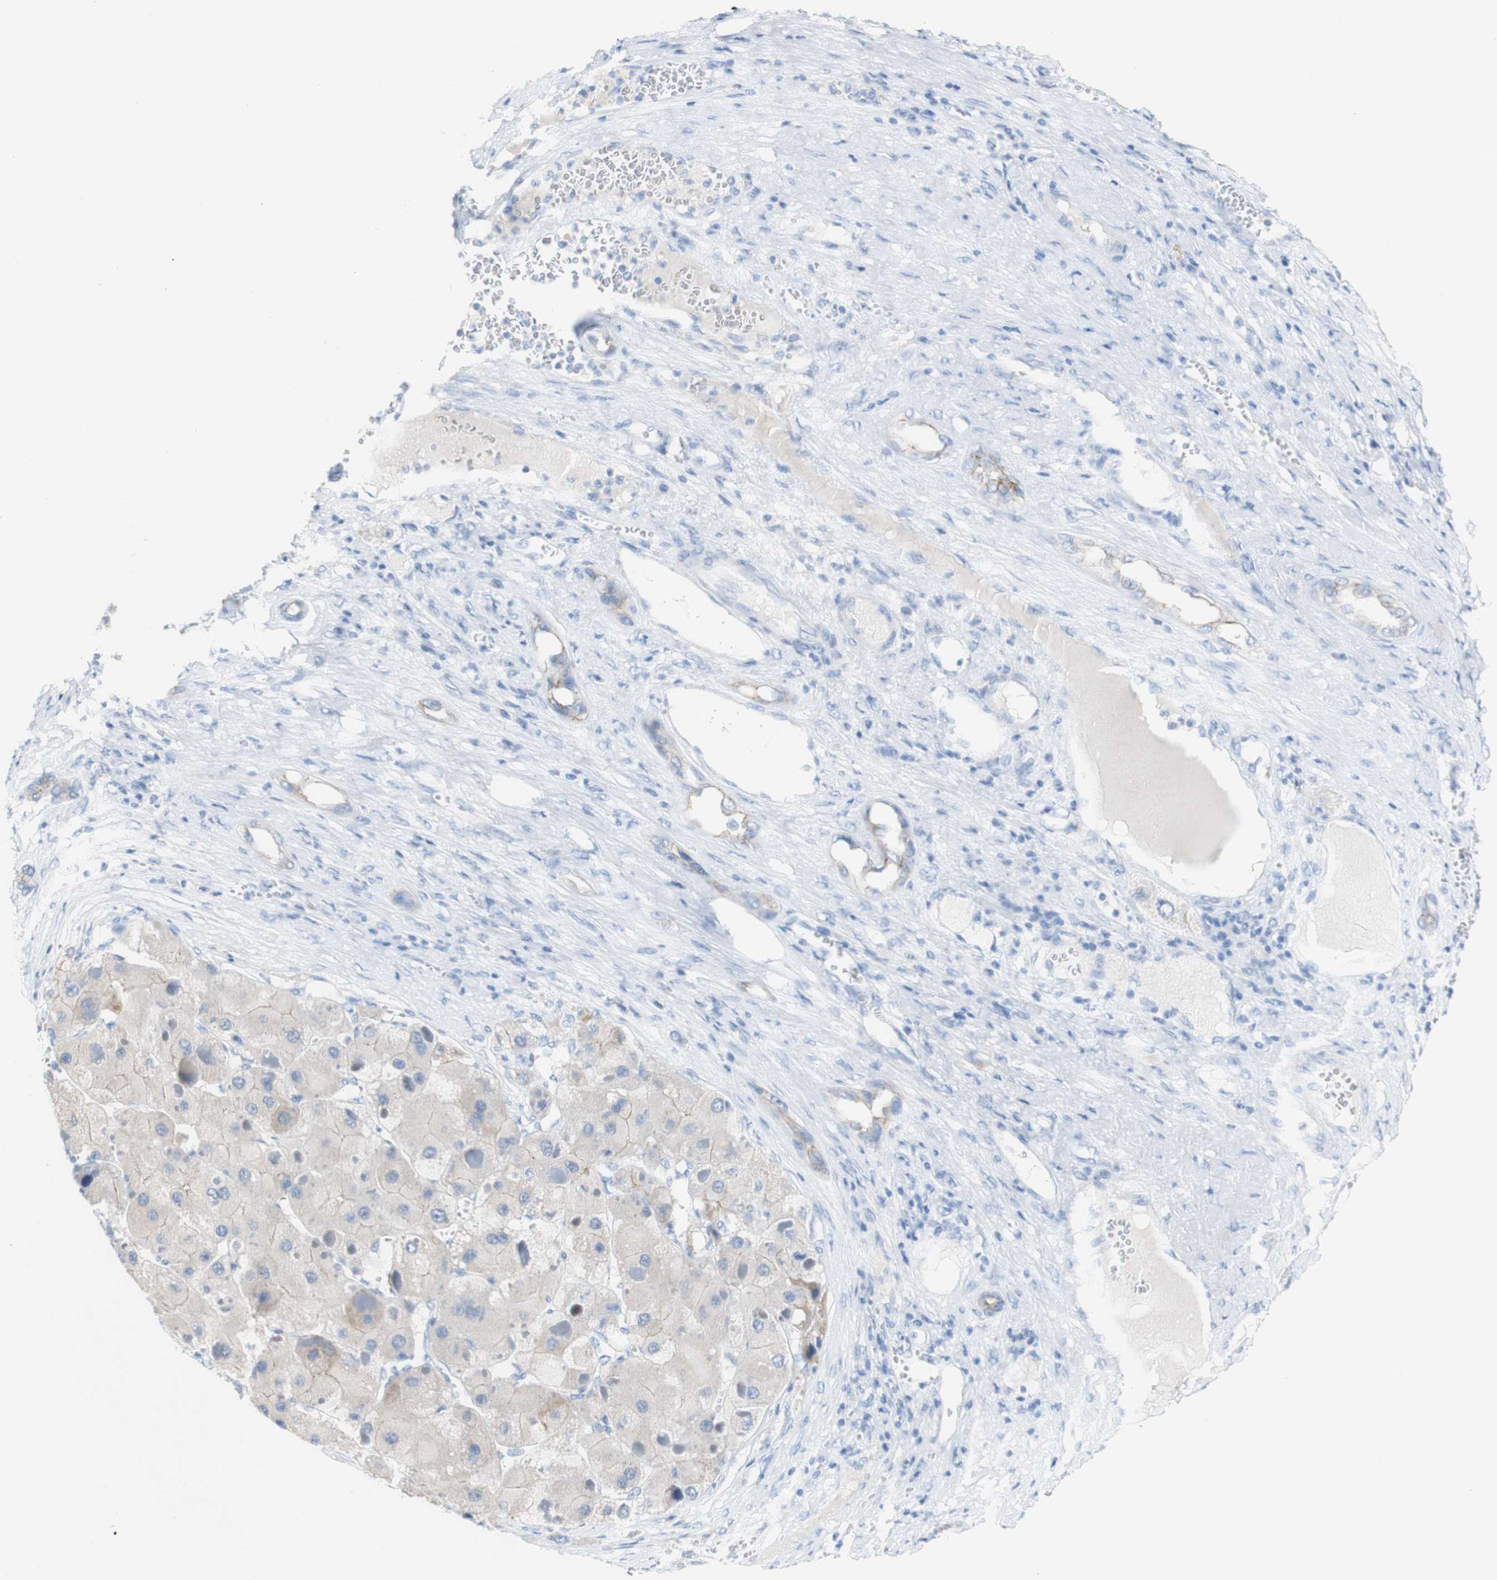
{"staining": {"intensity": "weak", "quantity": "<25%", "location": "cytoplasmic/membranous"}, "tissue": "liver cancer", "cell_type": "Tumor cells", "image_type": "cancer", "snomed": [{"axis": "morphology", "description": "Carcinoma, Hepatocellular, NOS"}, {"axis": "topography", "description": "Liver"}], "caption": "Tumor cells show no significant protein positivity in liver cancer.", "gene": "DSC2", "patient": {"sex": "female", "age": 73}}